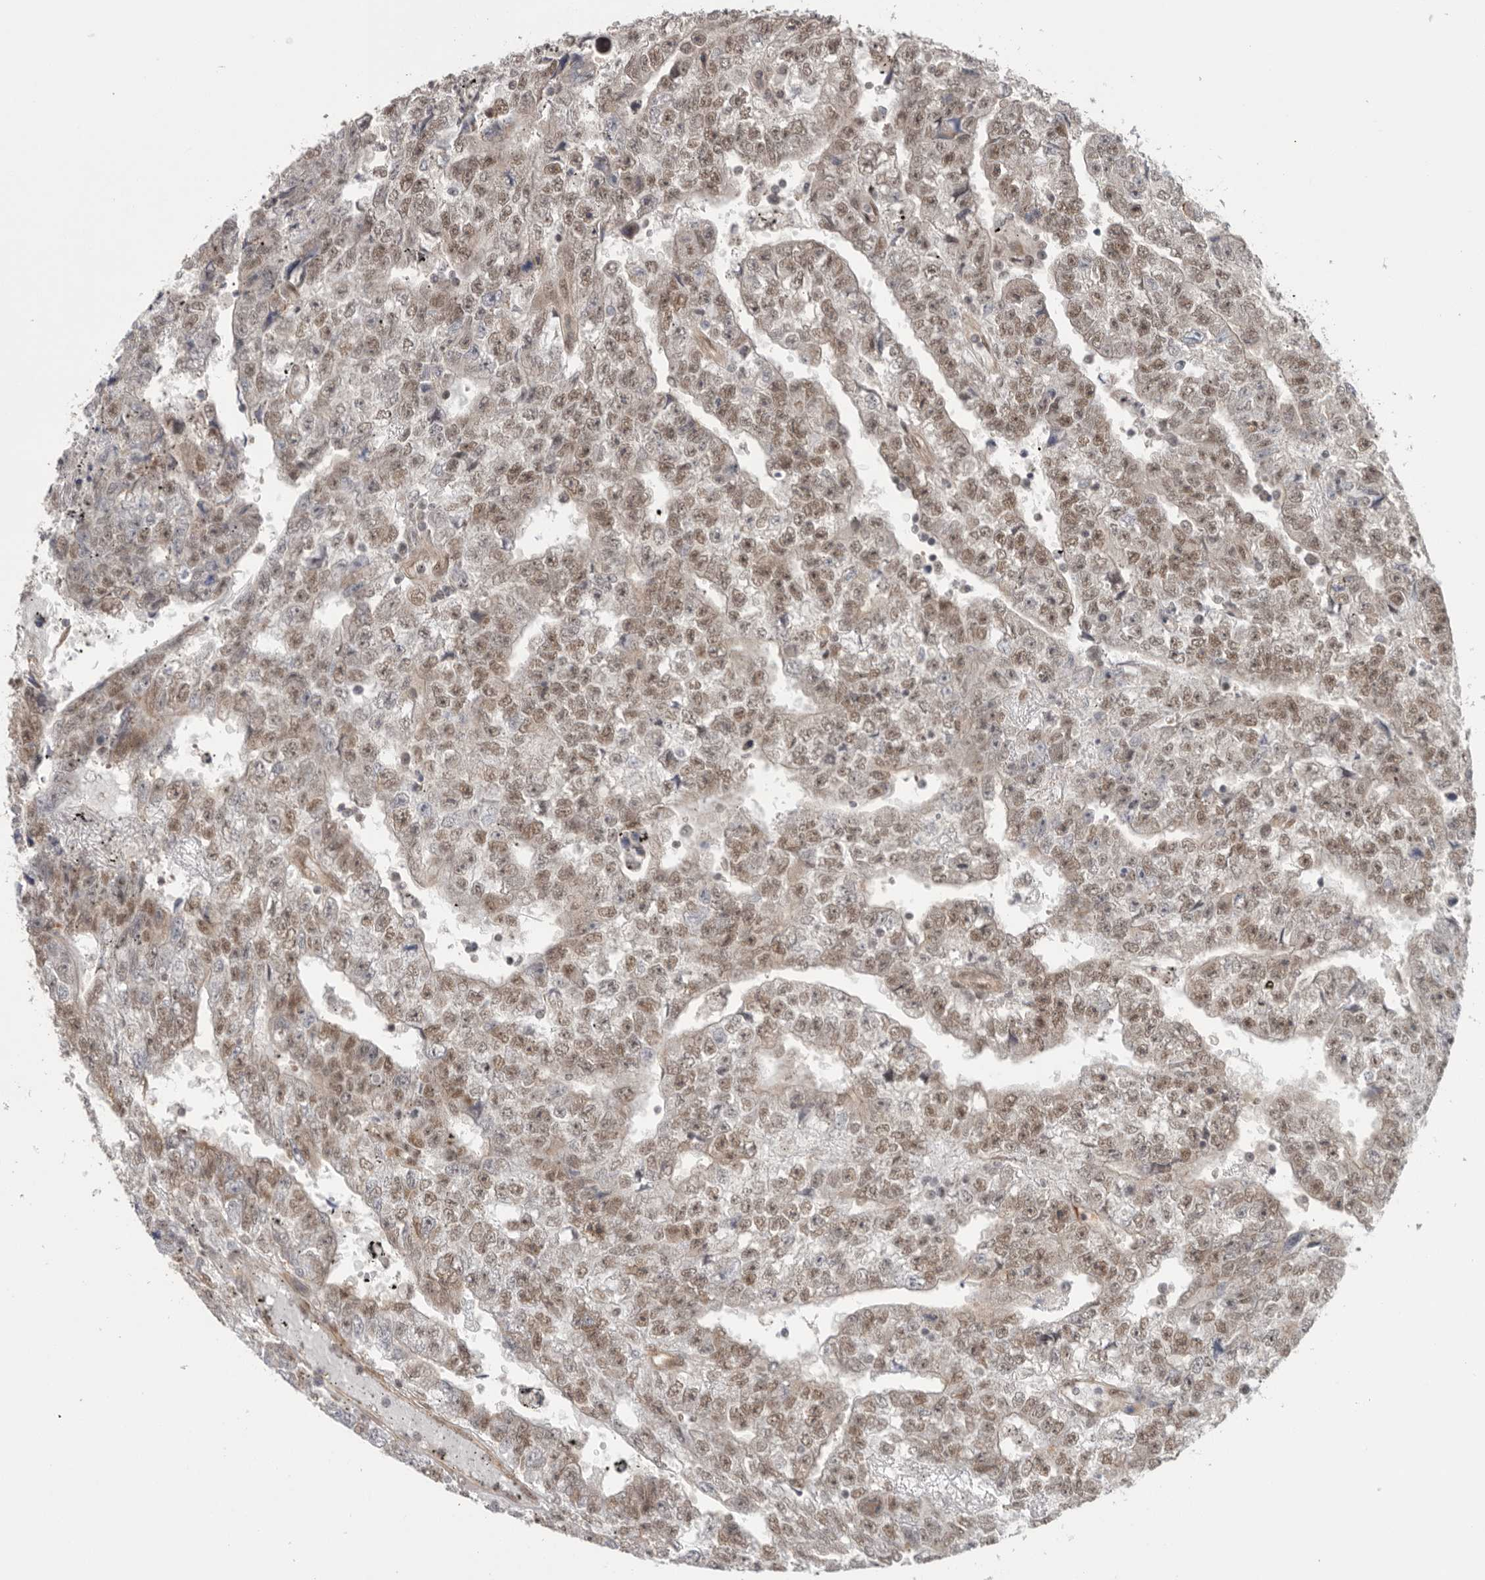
{"staining": {"intensity": "weak", "quantity": ">75%", "location": "cytoplasmic/membranous,nuclear"}, "tissue": "testis cancer", "cell_type": "Tumor cells", "image_type": "cancer", "snomed": [{"axis": "morphology", "description": "Carcinoma, Embryonal, NOS"}, {"axis": "topography", "description": "Testis"}], "caption": "This image shows immunohistochemistry staining of human testis cancer, with low weak cytoplasmic/membranous and nuclear expression in approximately >75% of tumor cells.", "gene": "VPS50", "patient": {"sex": "male", "age": 25}}